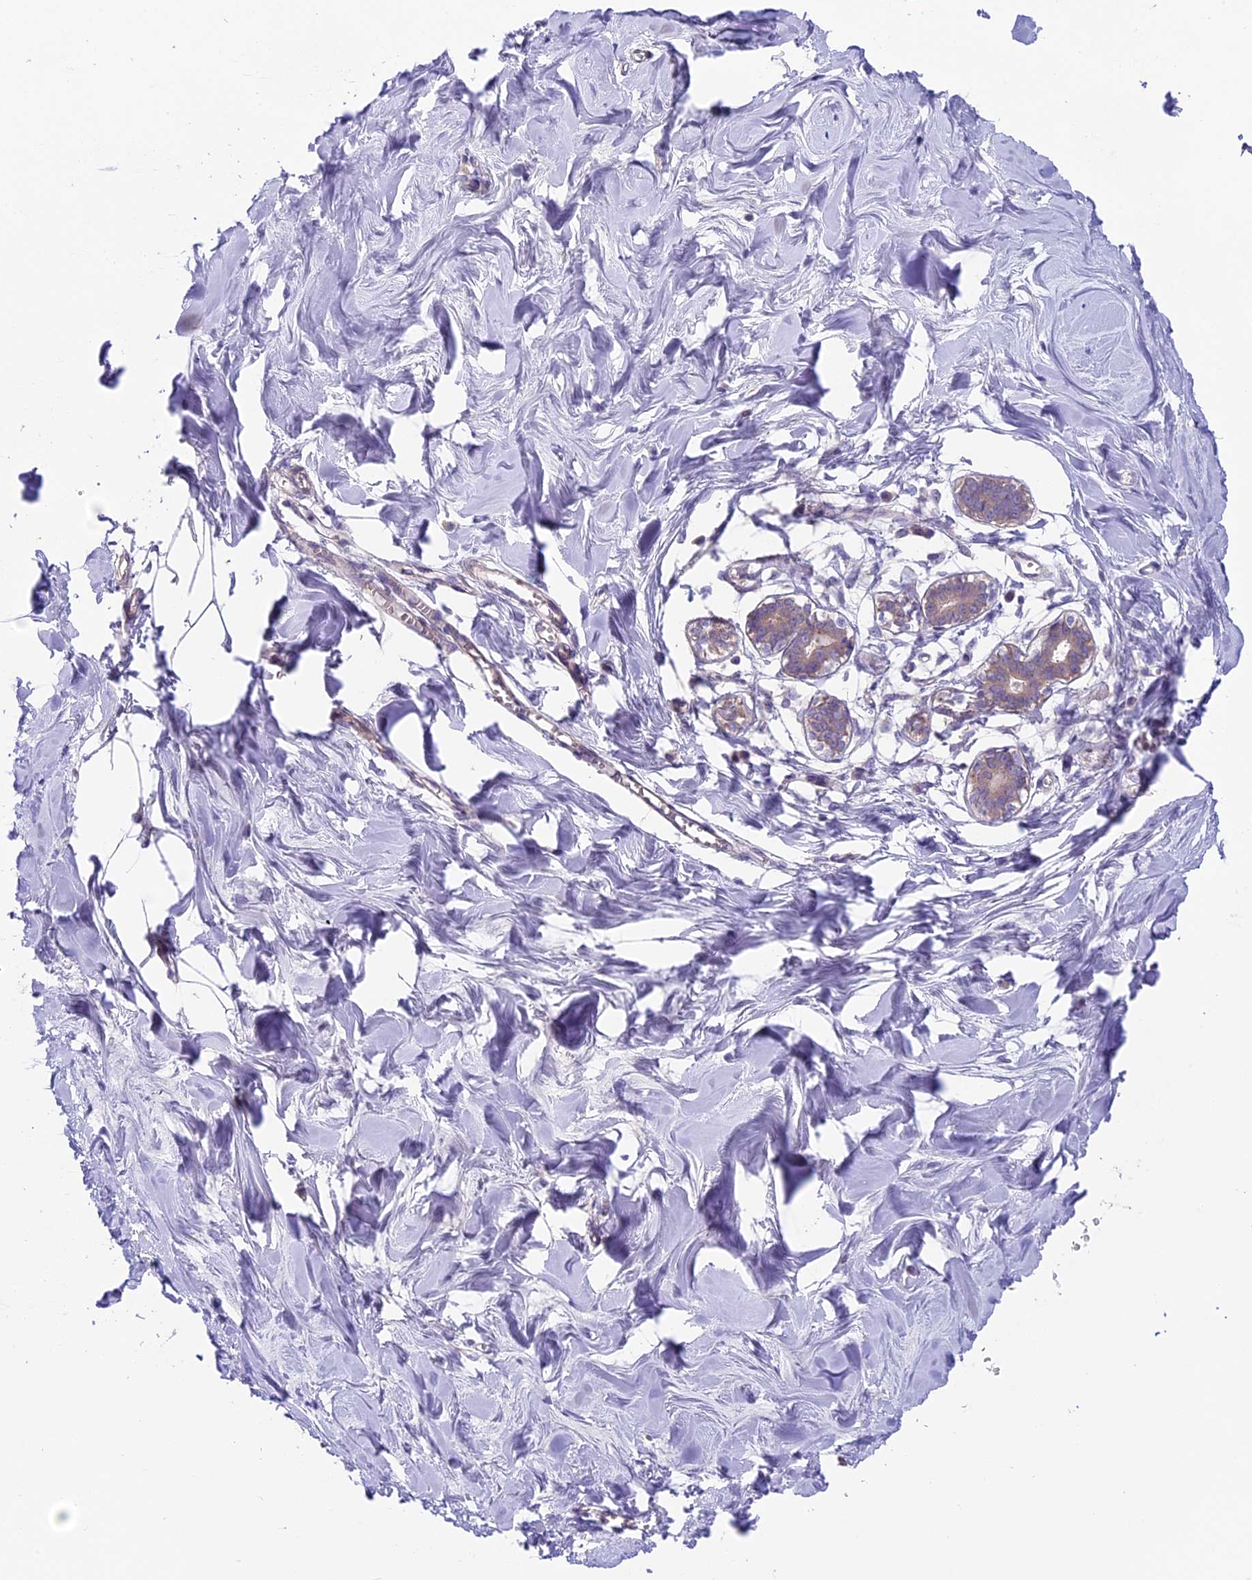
{"staining": {"intensity": "negative", "quantity": "none", "location": "none"}, "tissue": "breast", "cell_type": "Adipocytes", "image_type": "normal", "snomed": [{"axis": "morphology", "description": "Normal tissue, NOS"}, {"axis": "topography", "description": "Breast"}], "caption": "High magnification brightfield microscopy of normal breast stained with DAB (brown) and counterstained with hematoxylin (blue): adipocytes show no significant staining. (DAB IHC, high magnification).", "gene": "COG8", "patient": {"sex": "female", "age": 27}}